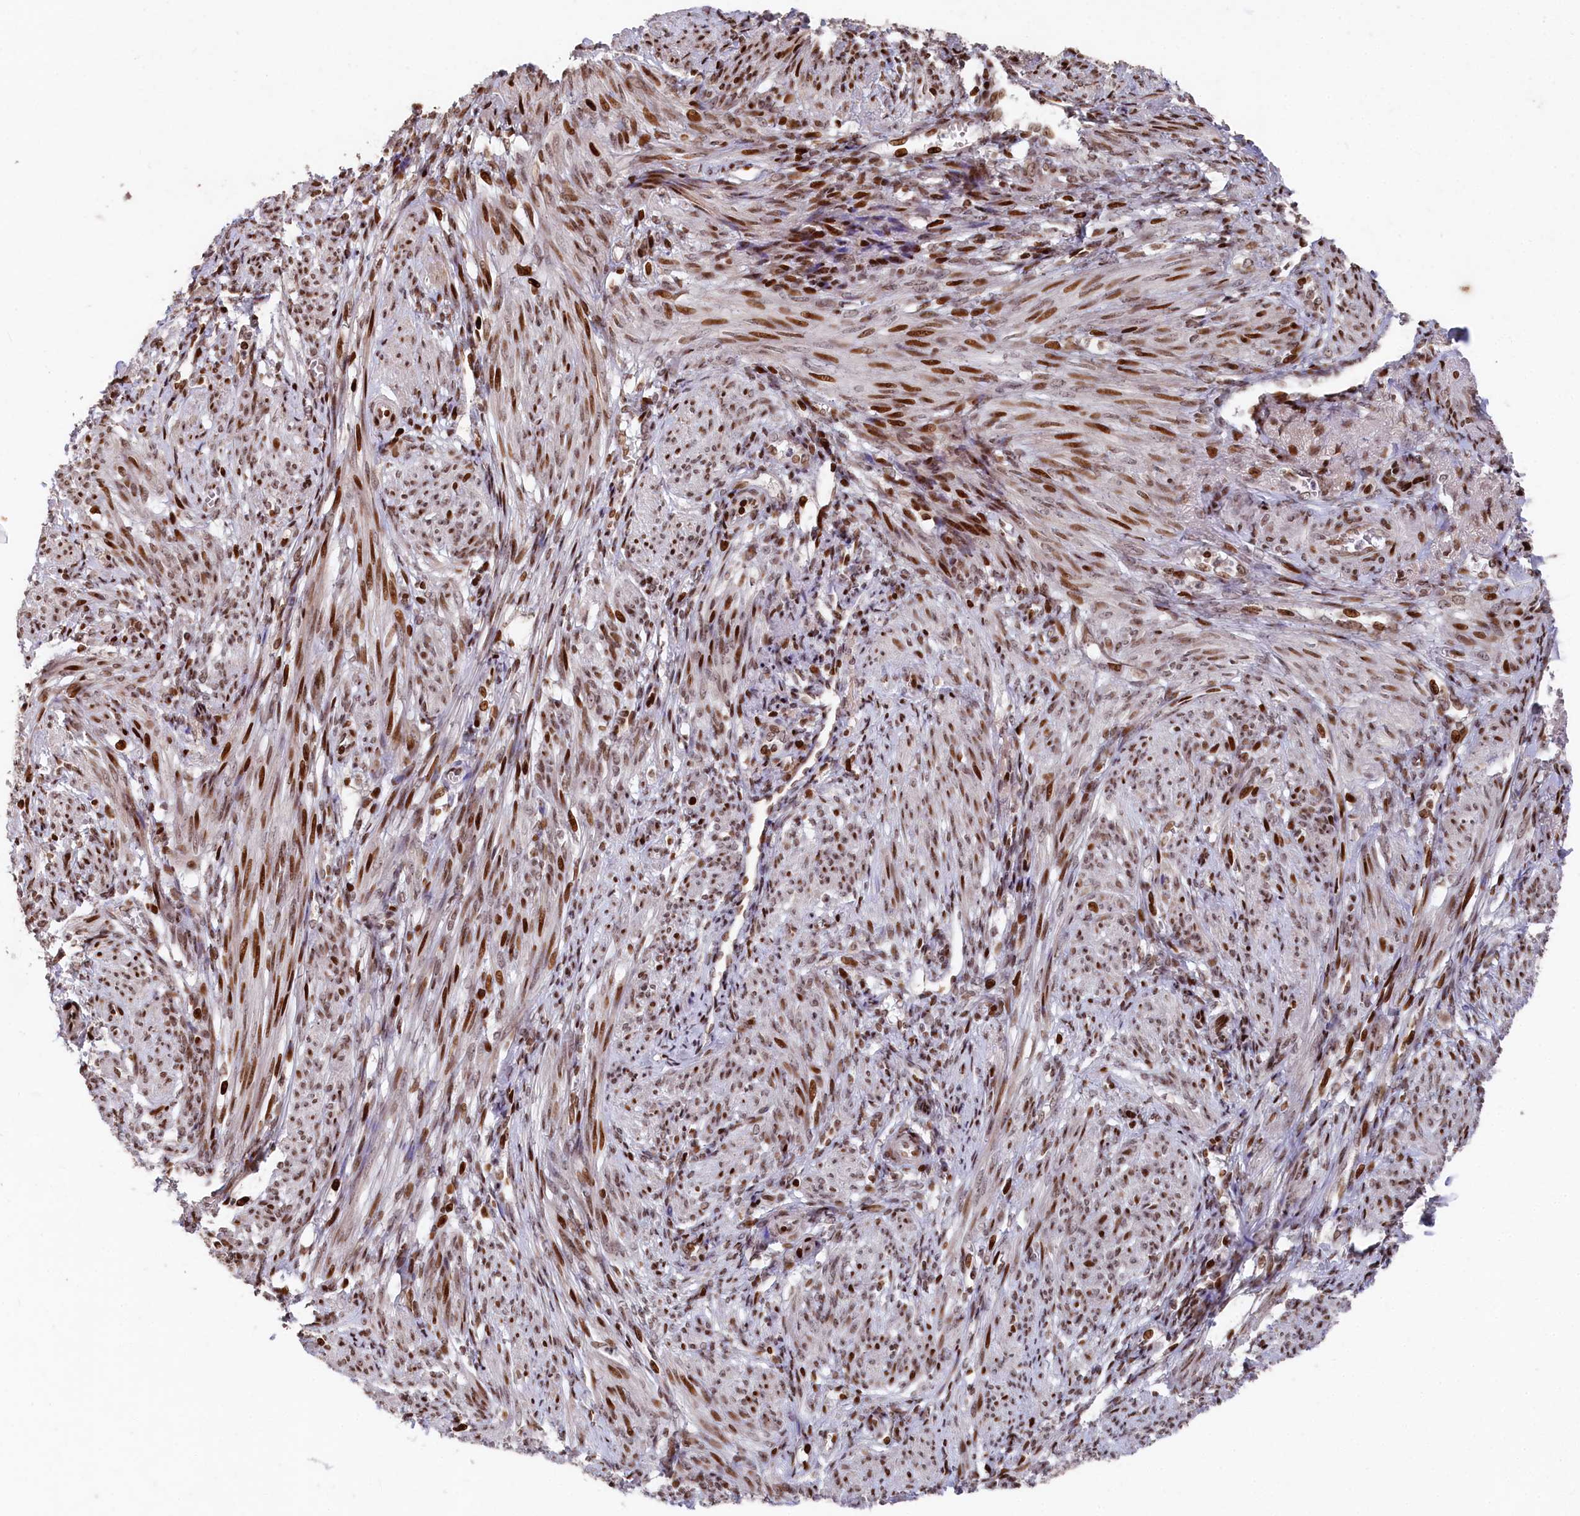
{"staining": {"intensity": "strong", "quantity": "25%-75%", "location": "nuclear"}, "tissue": "smooth muscle", "cell_type": "Smooth muscle cells", "image_type": "normal", "snomed": [{"axis": "morphology", "description": "Normal tissue, NOS"}, {"axis": "topography", "description": "Smooth muscle"}], "caption": "This histopathology image reveals IHC staining of normal human smooth muscle, with high strong nuclear positivity in approximately 25%-75% of smooth muscle cells.", "gene": "MCF2L2", "patient": {"sex": "female", "age": 39}}